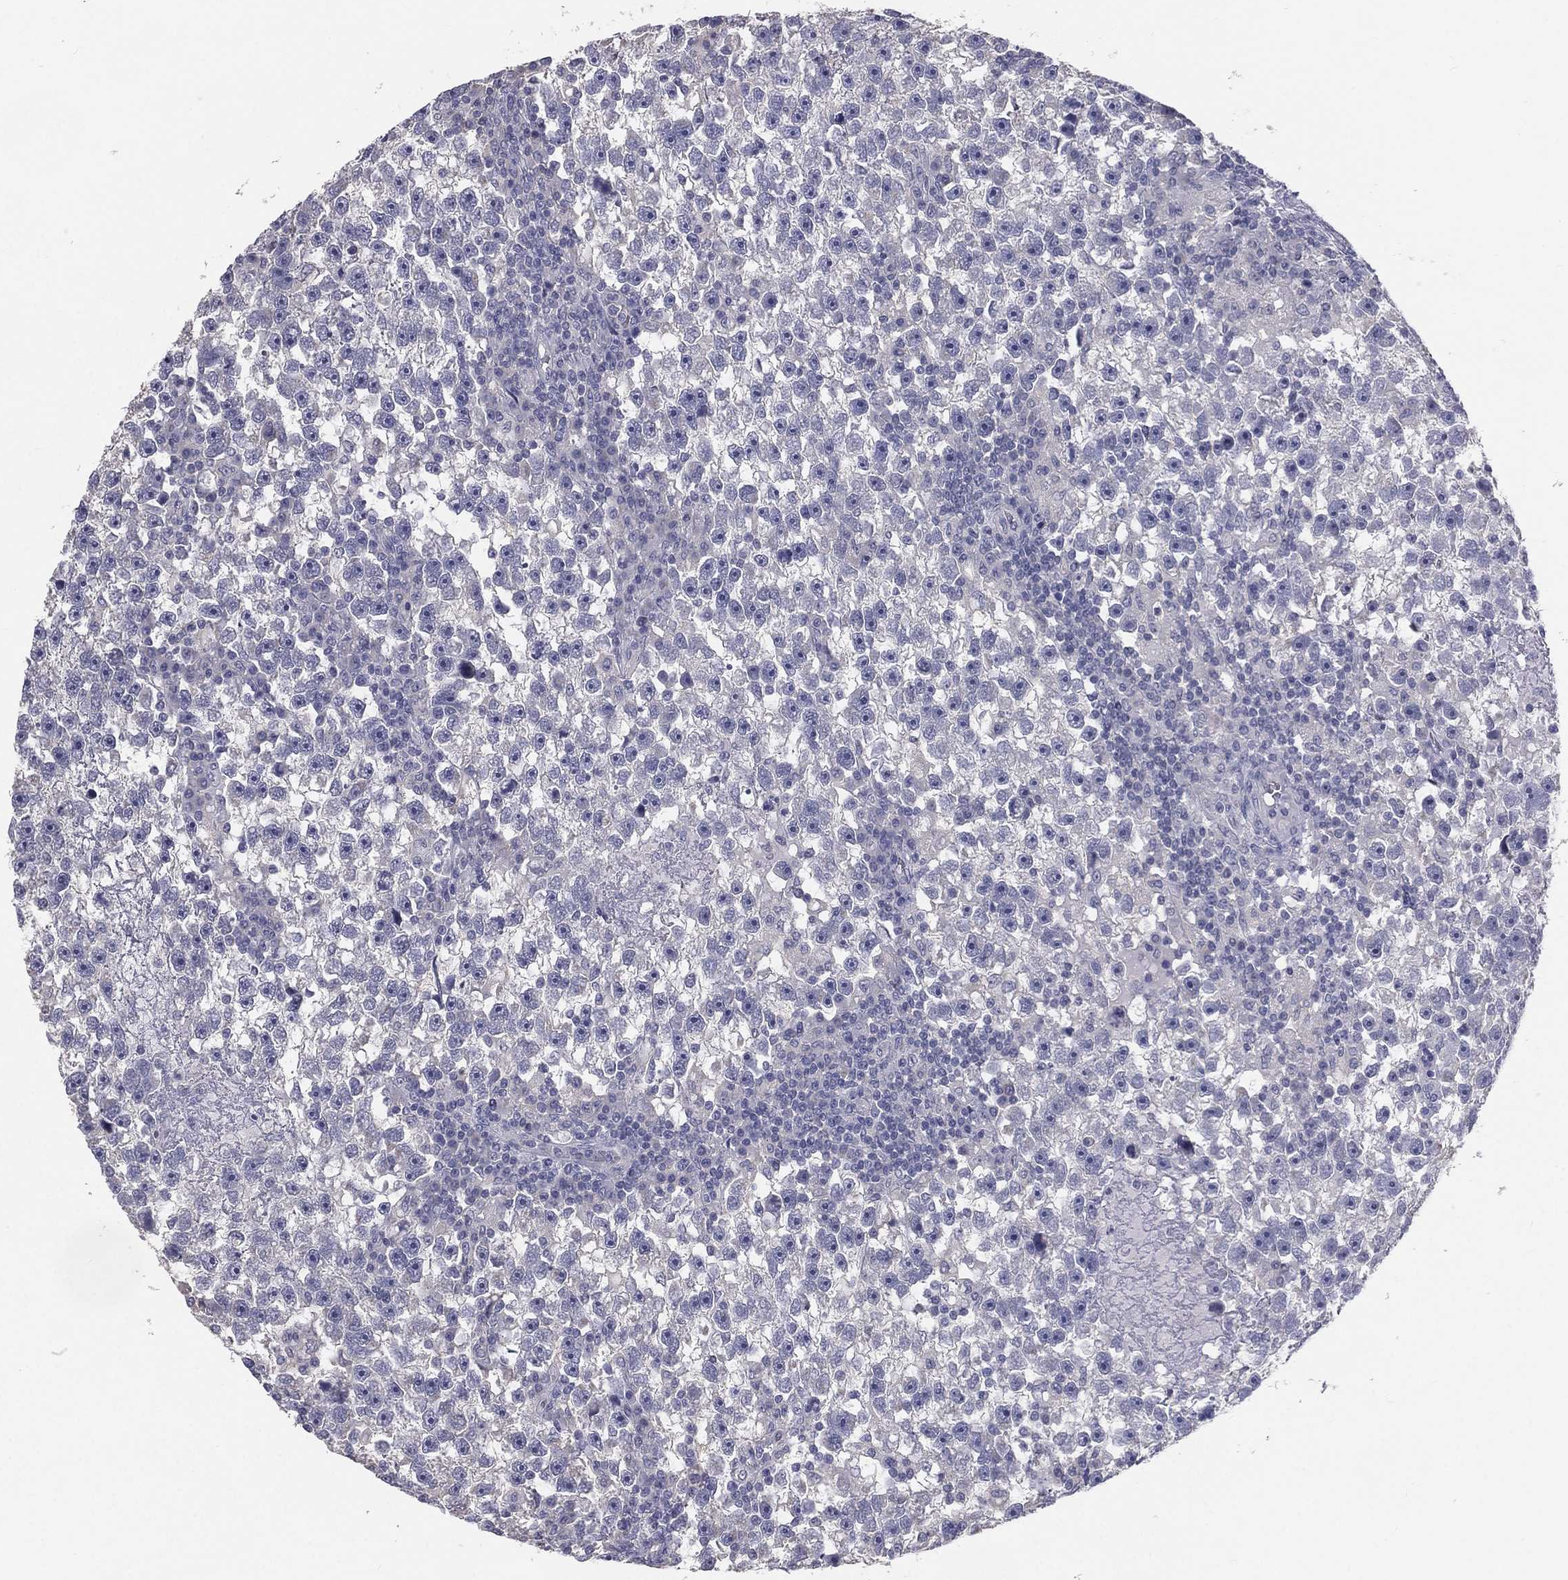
{"staining": {"intensity": "negative", "quantity": "none", "location": "none"}, "tissue": "testis cancer", "cell_type": "Tumor cells", "image_type": "cancer", "snomed": [{"axis": "morphology", "description": "Seminoma, NOS"}, {"axis": "topography", "description": "Testis"}], "caption": "A high-resolution histopathology image shows immunohistochemistry staining of testis seminoma, which shows no significant positivity in tumor cells.", "gene": "MUC13", "patient": {"sex": "male", "age": 47}}